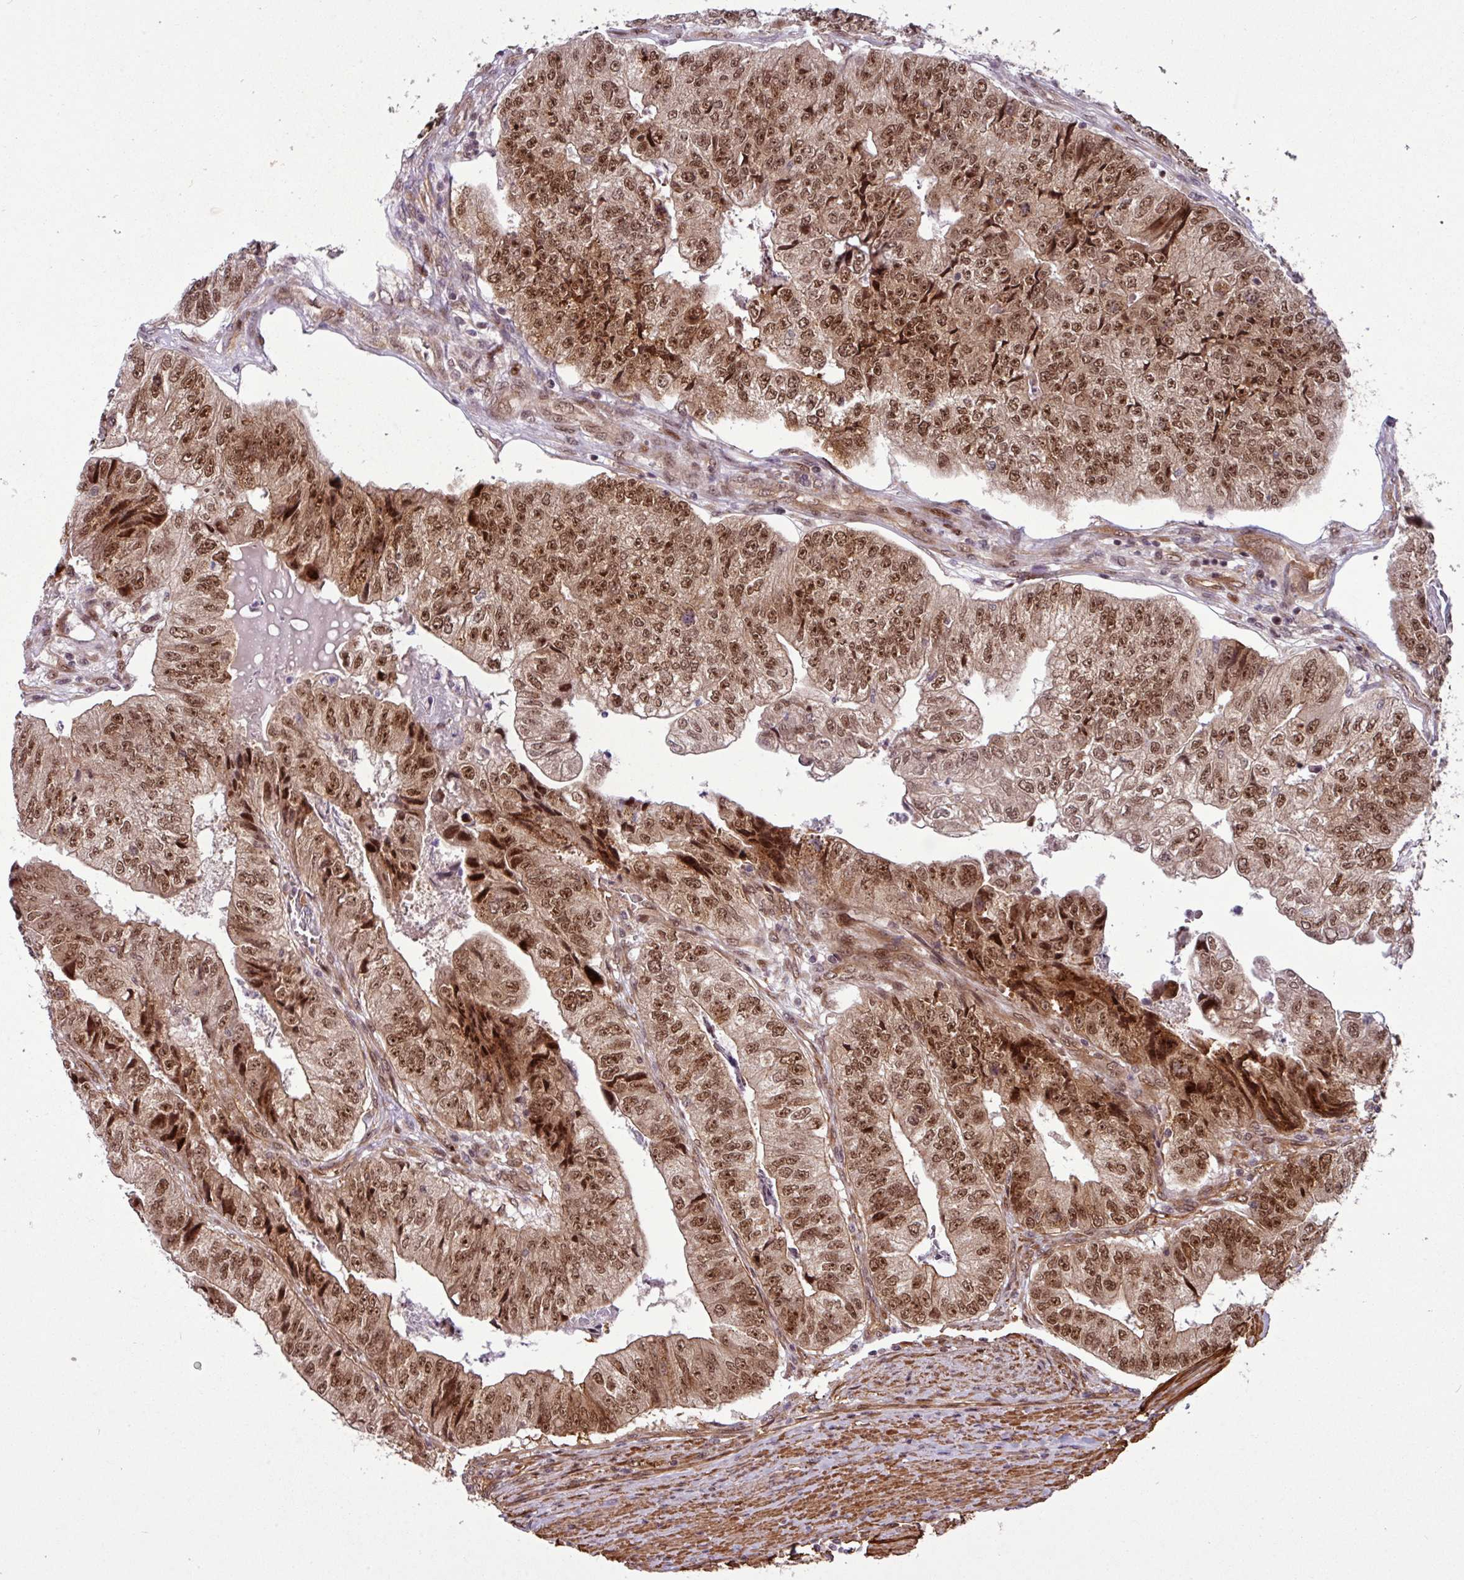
{"staining": {"intensity": "moderate", "quantity": ">75%", "location": "cytoplasmic/membranous,nuclear"}, "tissue": "colorectal cancer", "cell_type": "Tumor cells", "image_type": "cancer", "snomed": [{"axis": "morphology", "description": "Adenocarcinoma, NOS"}, {"axis": "topography", "description": "Colon"}], "caption": "Protein positivity by IHC reveals moderate cytoplasmic/membranous and nuclear positivity in about >75% of tumor cells in adenocarcinoma (colorectal).", "gene": "C7orf50", "patient": {"sex": "female", "age": 67}}